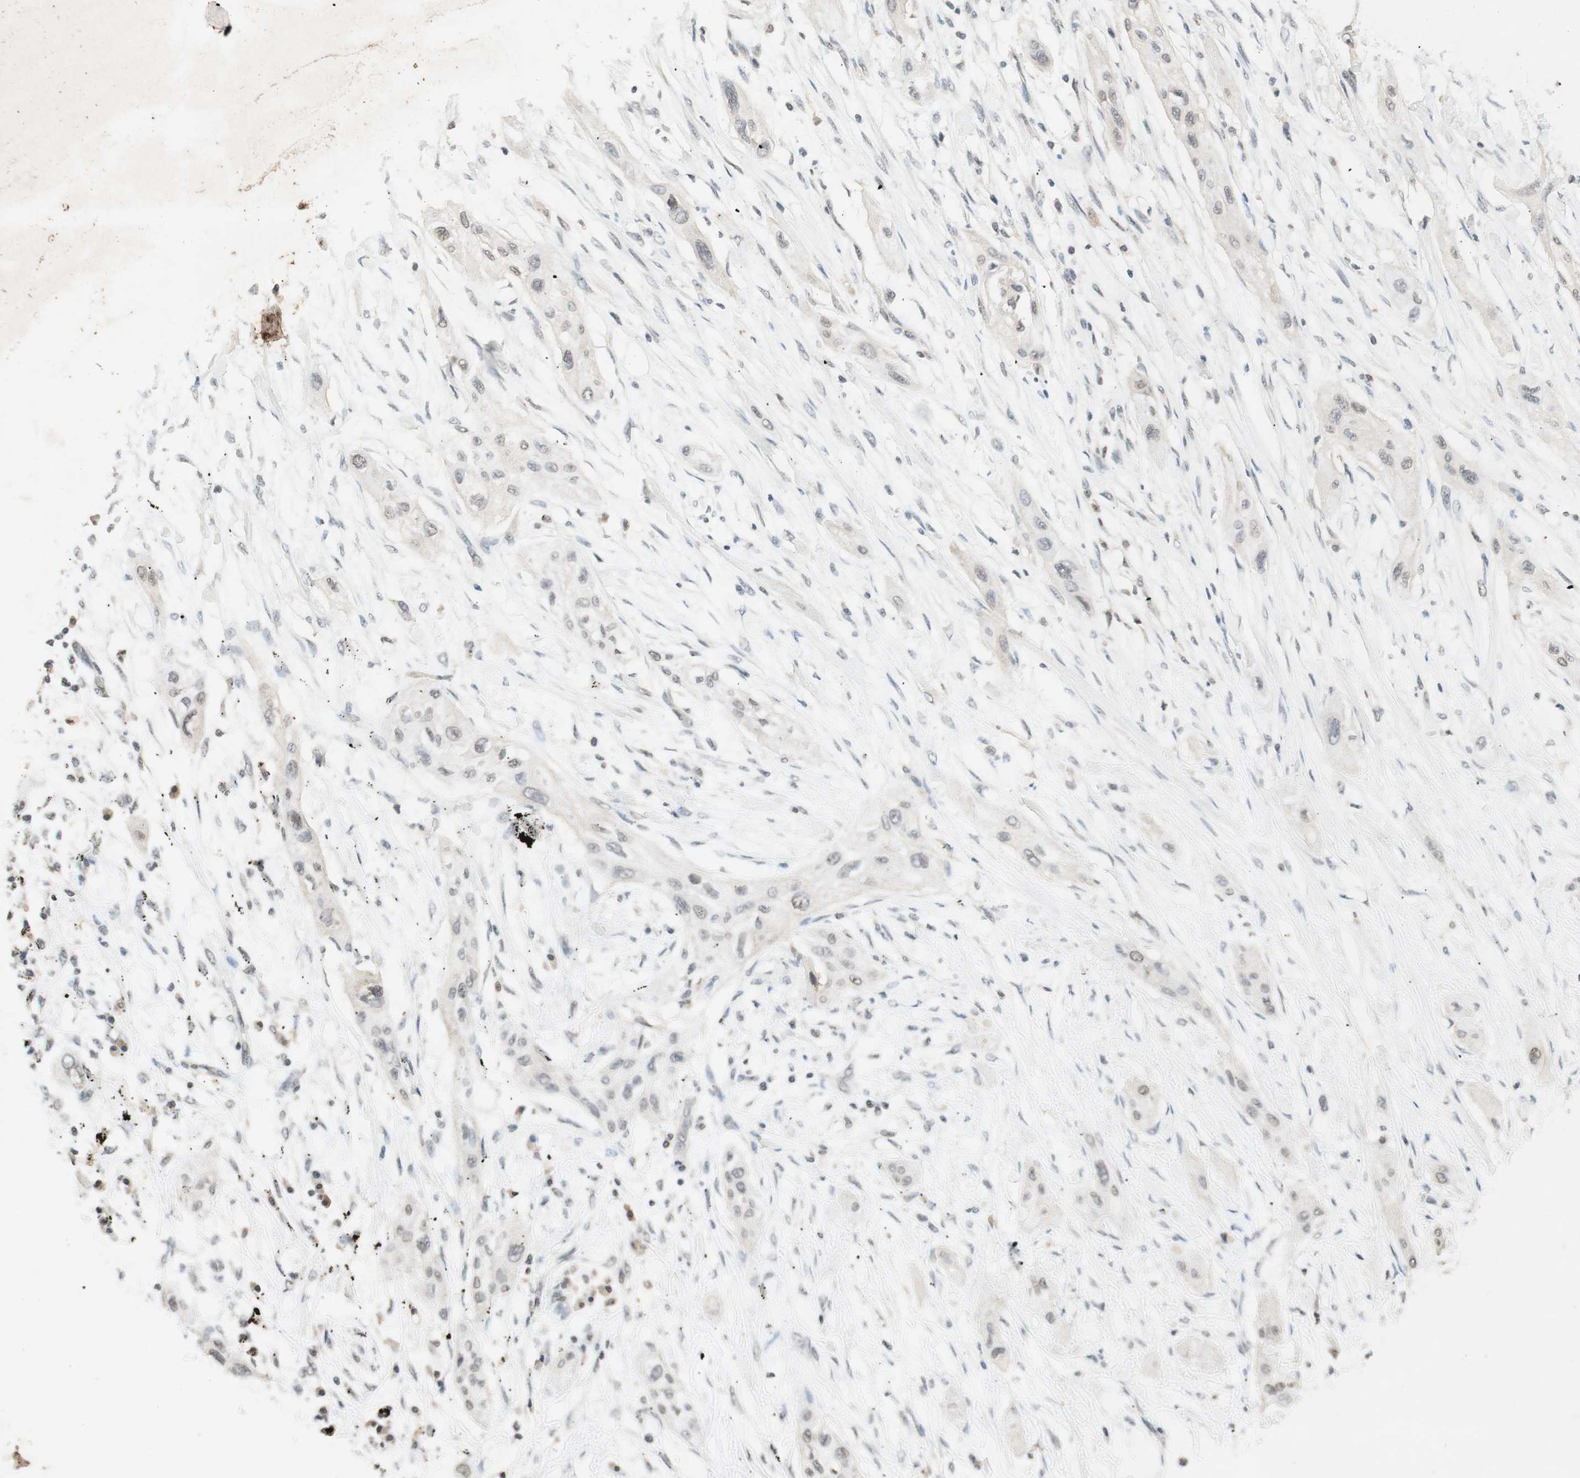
{"staining": {"intensity": "negative", "quantity": "none", "location": "none"}, "tissue": "lung cancer", "cell_type": "Tumor cells", "image_type": "cancer", "snomed": [{"axis": "morphology", "description": "Squamous cell carcinoma, NOS"}, {"axis": "topography", "description": "Lung"}], "caption": "Tumor cells show no significant protein positivity in lung cancer. (DAB IHC, high magnification).", "gene": "GLI1", "patient": {"sex": "female", "age": 47}}